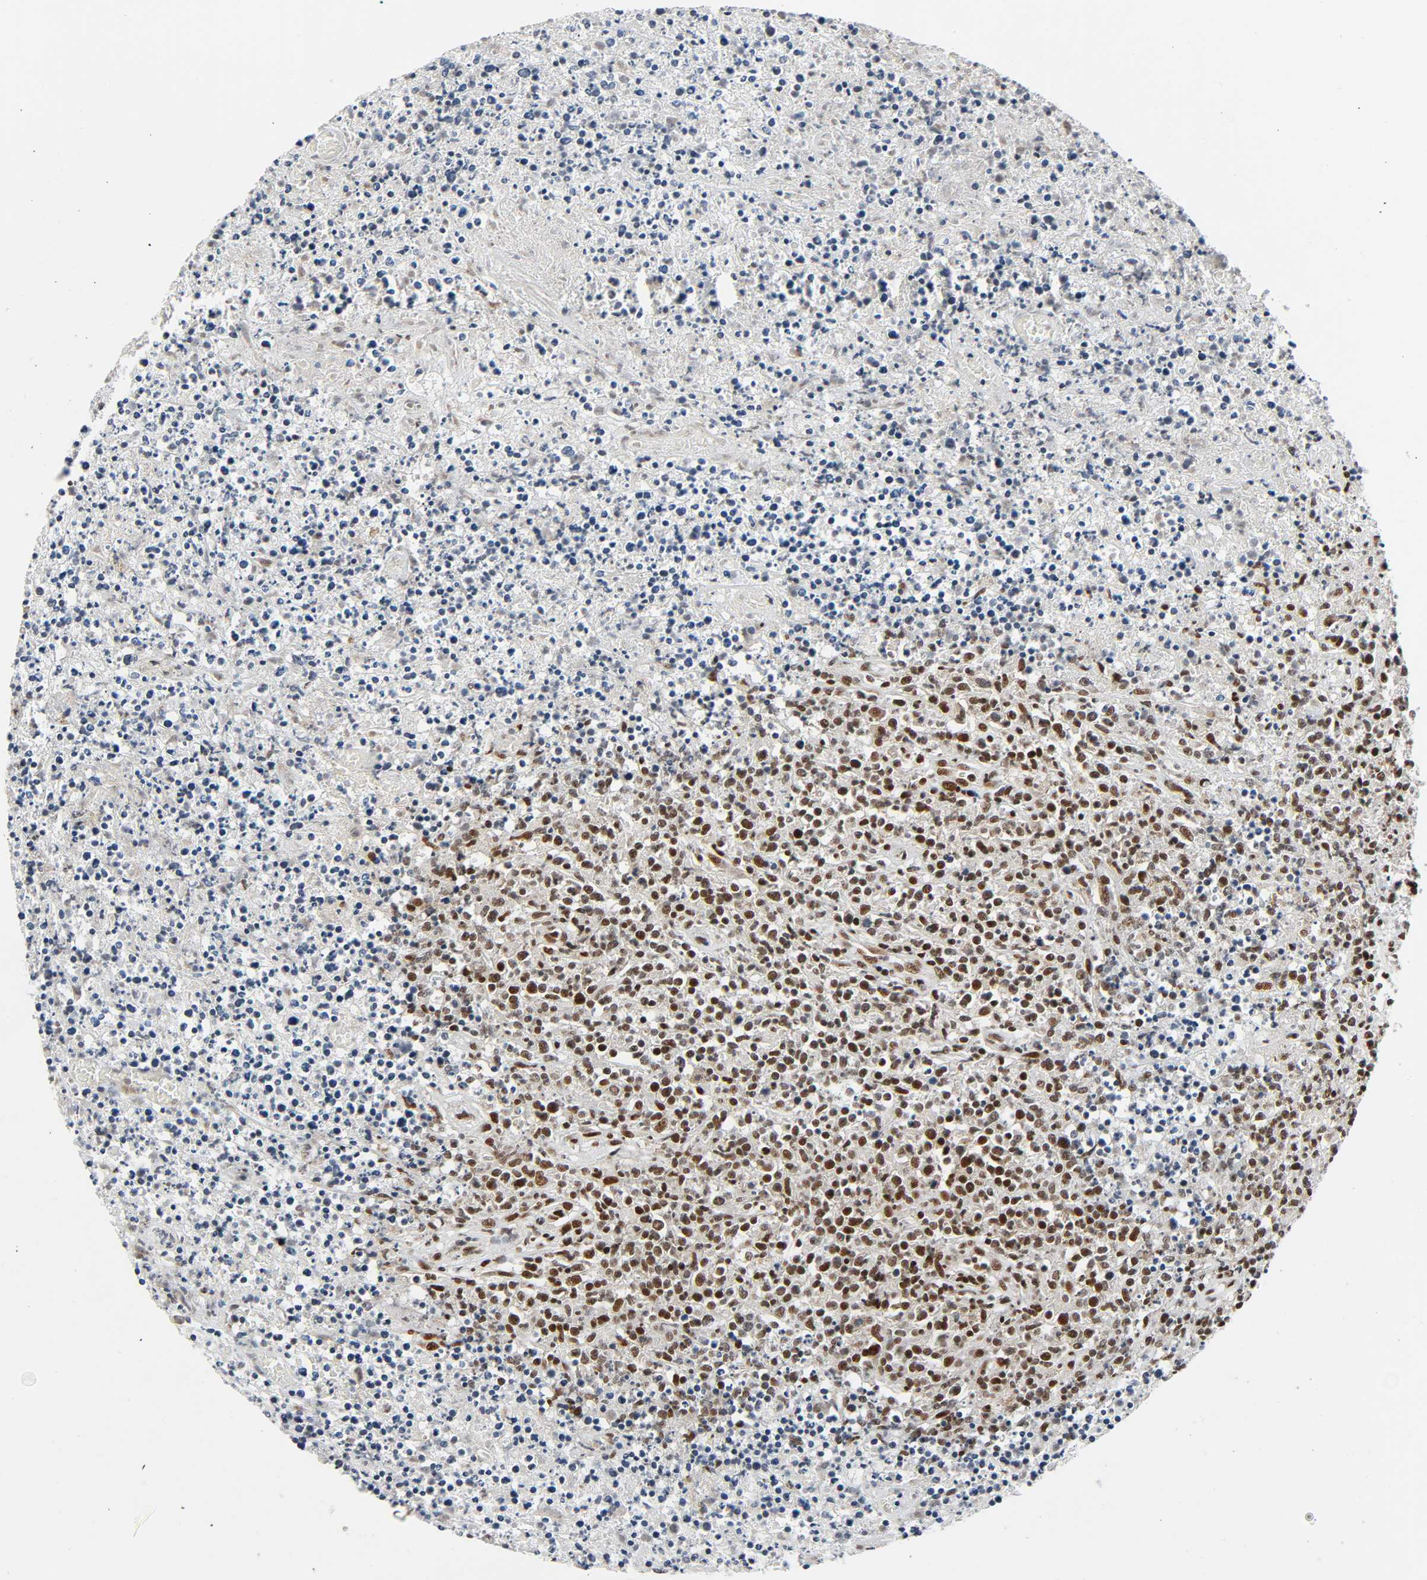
{"staining": {"intensity": "strong", "quantity": ">75%", "location": "nuclear"}, "tissue": "lymphoma", "cell_type": "Tumor cells", "image_type": "cancer", "snomed": [{"axis": "morphology", "description": "Malignant lymphoma, non-Hodgkin's type, High grade"}, {"axis": "topography", "description": "Lymph node"}], "caption": "This histopathology image demonstrates immunohistochemistry (IHC) staining of lymphoma, with high strong nuclear staining in approximately >75% of tumor cells.", "gene": "CDK9", "patient": {"sex": "female", "age": 84}}